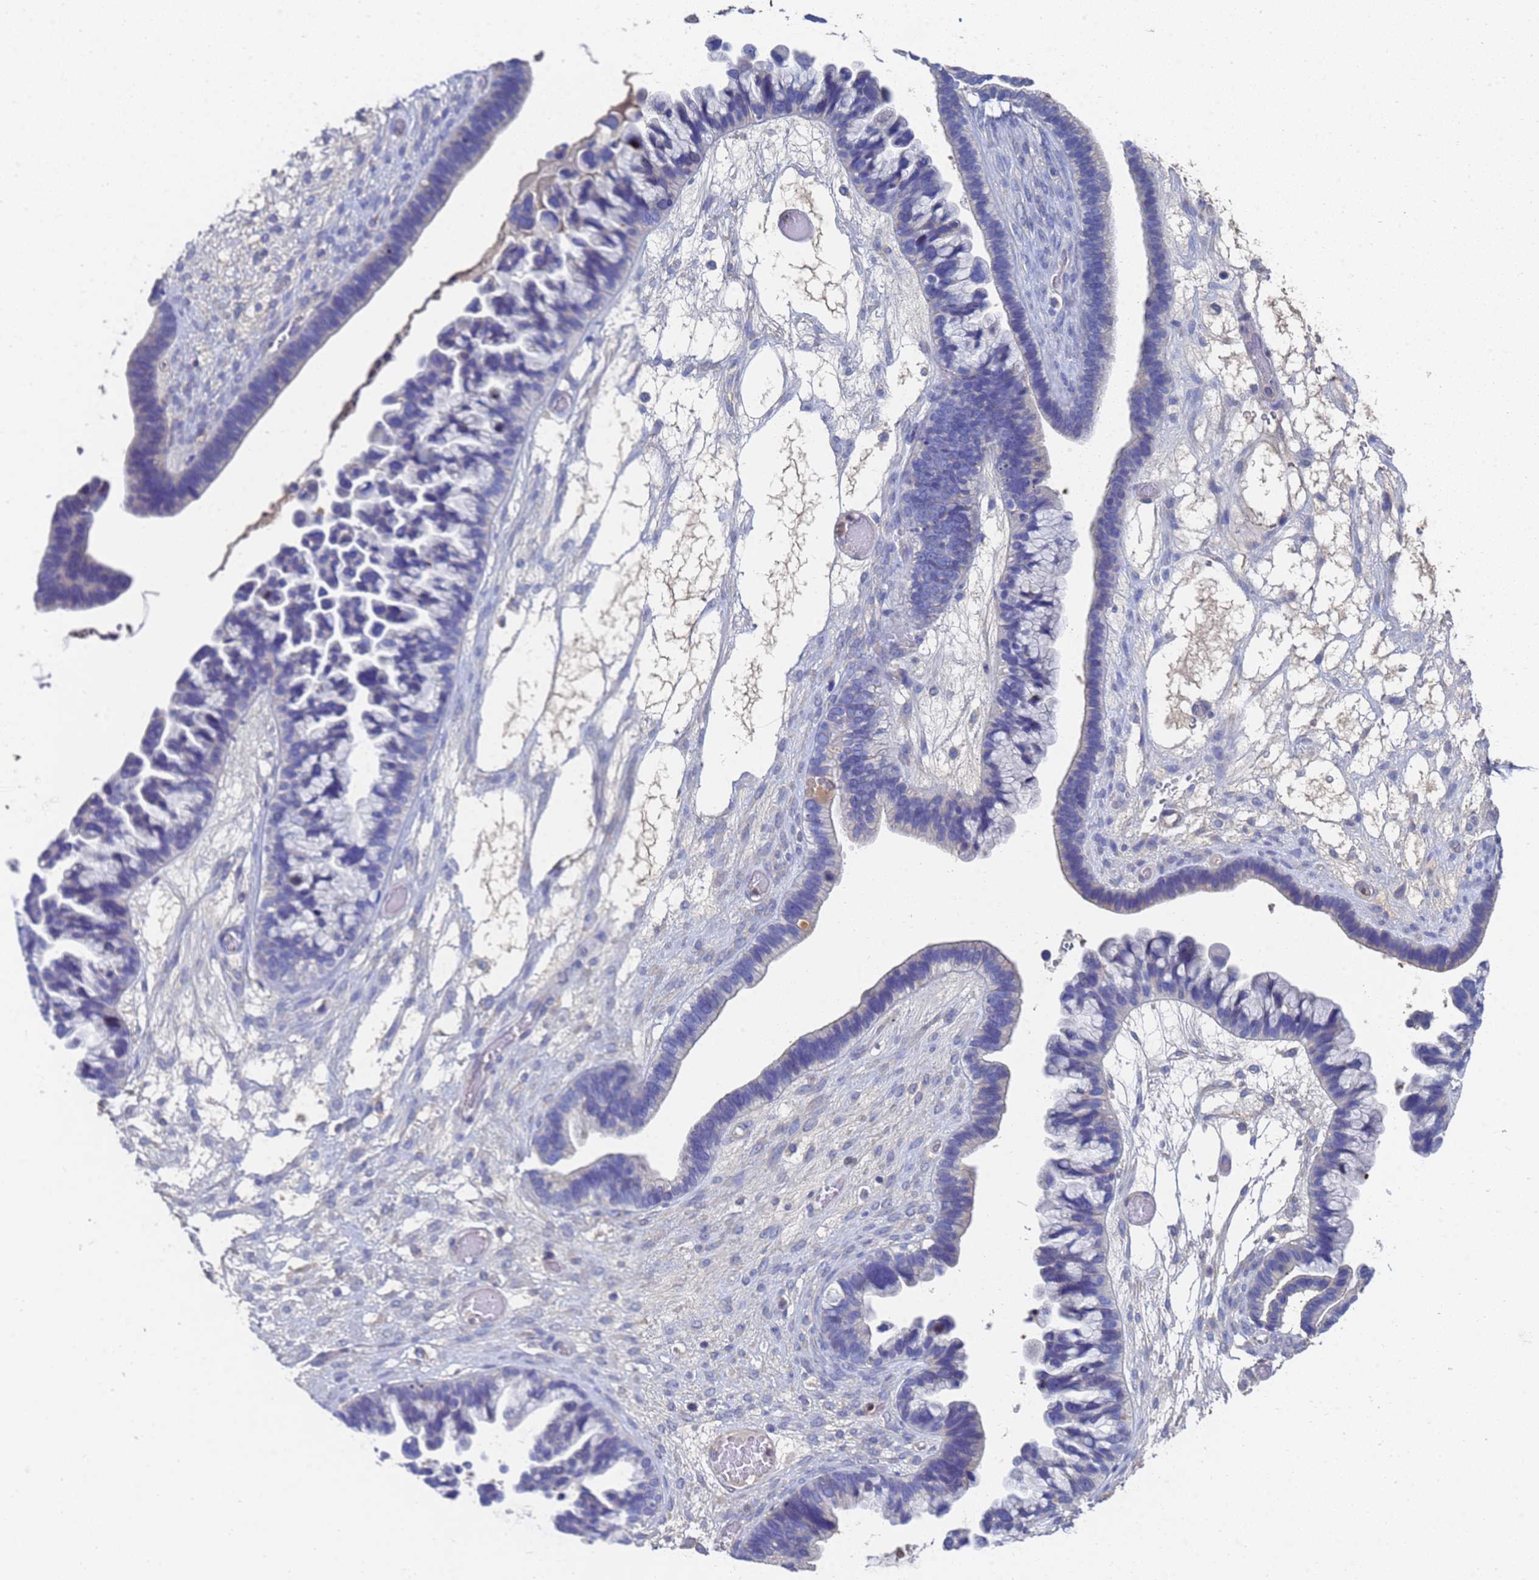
{"staining": {"intensity": "negative", "quantity": "none", "location": "none"}, "tissue": "ovarian cancer", "cell_type": "Tumor cells", "image_type": "cancer", "snomed": [{"axis": "morphology", "description": "Cystadenocarcinoma, serous, NOS"}, {"axis": "topography", "description": "Ovary"}], "caption": "Immunohistochemistry (IHC) photomicrograph of human ovarian cancer (serous cystadenocarcinoma) stained for a protein (brown), which demonstrates no positivity in tumor cells.", "gene": "LBX2", "patient": {"sex": "female", "age": 56}}